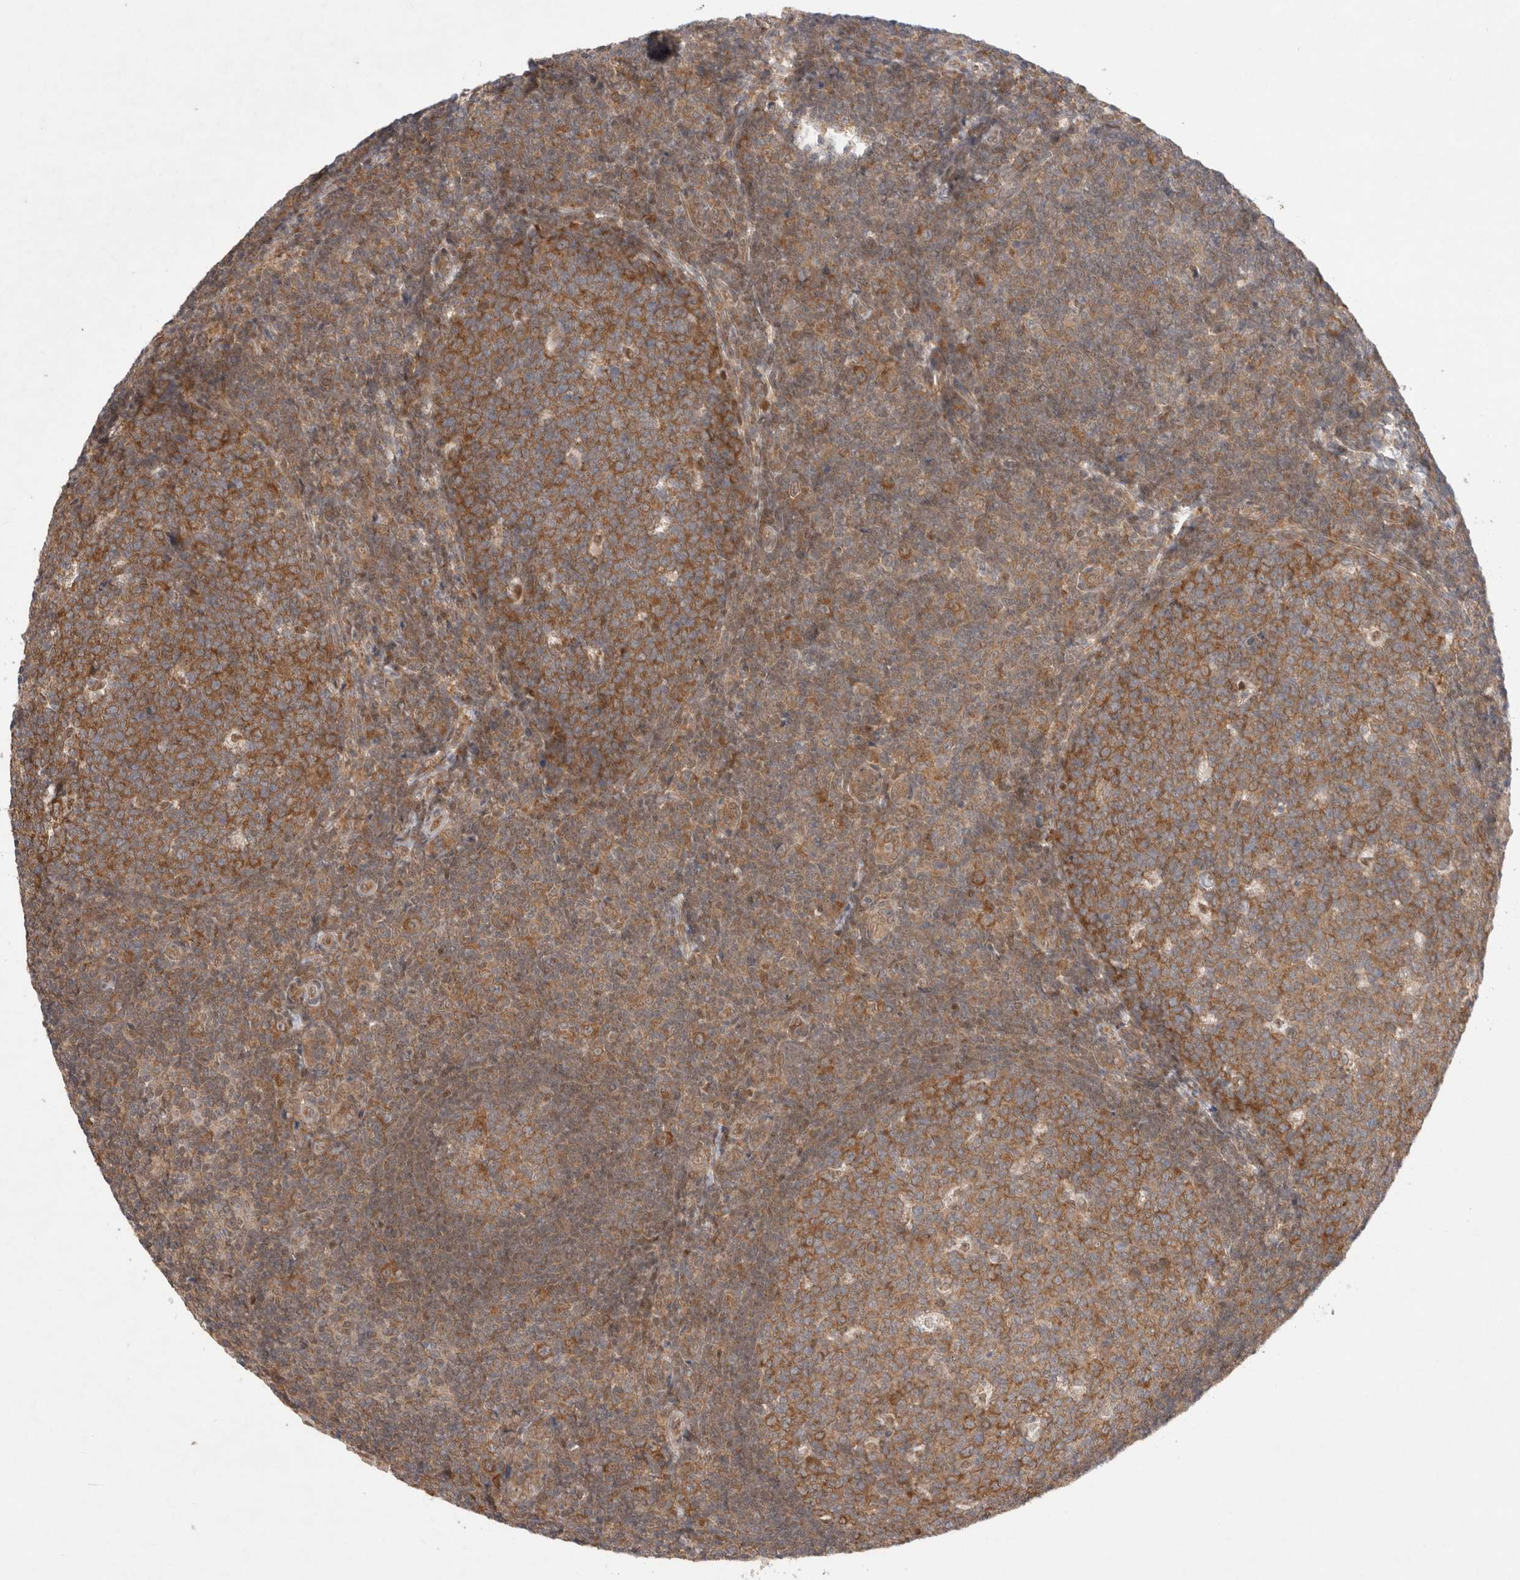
{"staining": {"intensity": "strong", "quantity": ">75%", "location": "cytoplasmic/membranous"}, "tissue": "tonsil", "cell_type": "Germinal center cells", "image_type": "normal", "snomed": [{"axis": "morphology", "description": "Normal tissue, NOS"}, {"axis": "topography", "description": "Tonsil"}], "caption": "The immunohistochemical stain labels strong cytoplasmic/membranous positivity in germinal center cells of unremarkable tonsil. The staining was performed using DAB (3,3'-diaminobenzidine) to visualize the protein expression in brown, while the nuclei were stained in blue with hematoxylin (Magnification: 20x).", "gene": "EIF3E", "patient": {"sex": "male", "age": 37}}